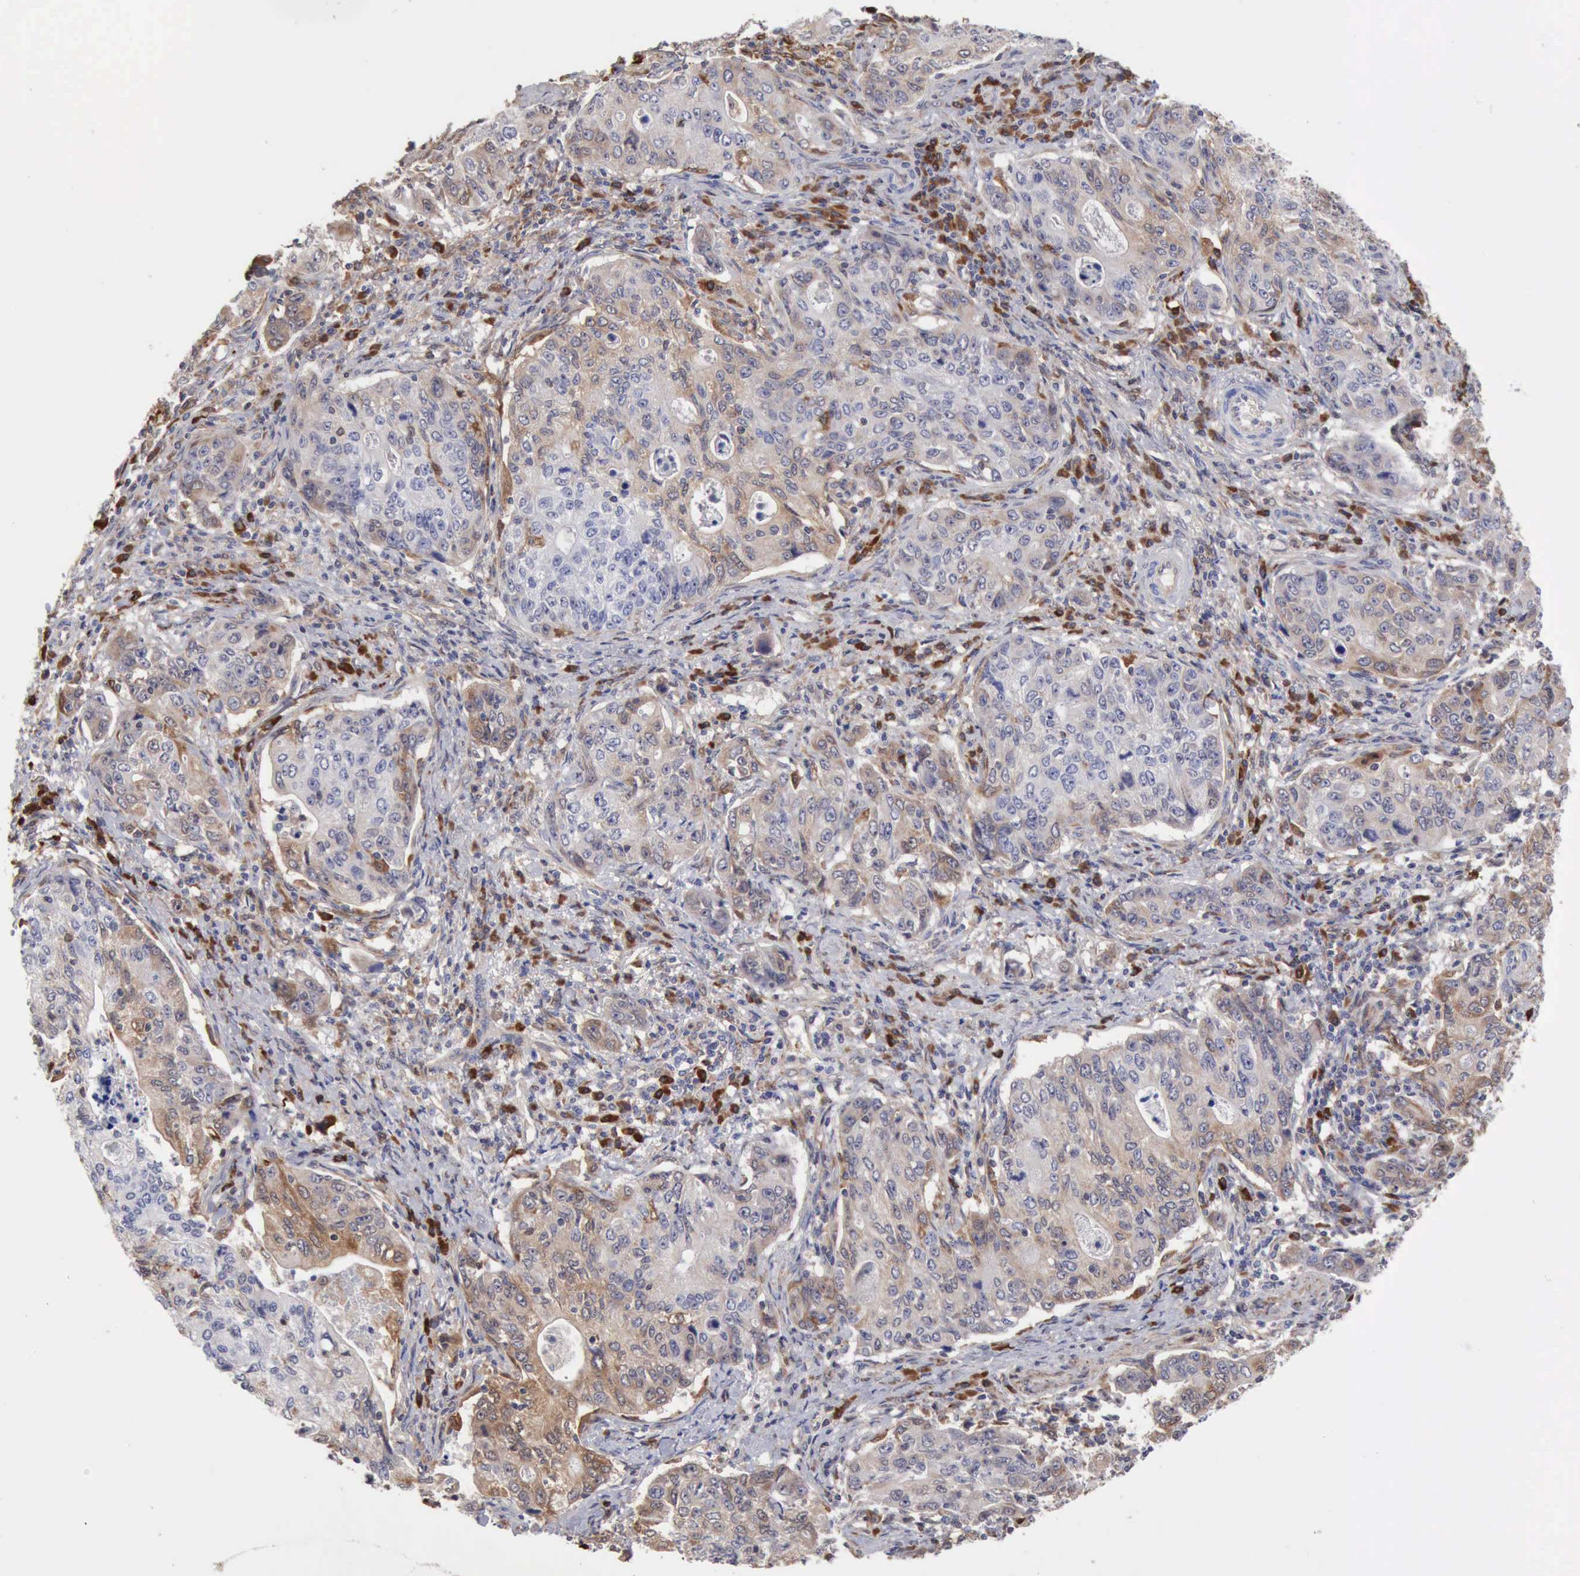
{"staining": {"intensity": "weak", "quantity": "25%-75%", "location": "cytoplasmic/membranous"}, "tissue": "stomach cancer", "cell_type": "Tumor cells", "image_type": "cancer", "snomed": [{"axis": "morphology", "description": "Adenocarcinoma, NOS"}, {"axis": "topography", "description": "Esophagus"}, {"axis": "topography", "description": "Stomach"}], "caption": "Brown immunohistochemical staining in human stomach cancer demonstrates weak cytoplasmic/membranous positivity in about 25%-75% of tumor cells.", "gene": "APOL2", "patient": {"sex": "male", "age": 74}}